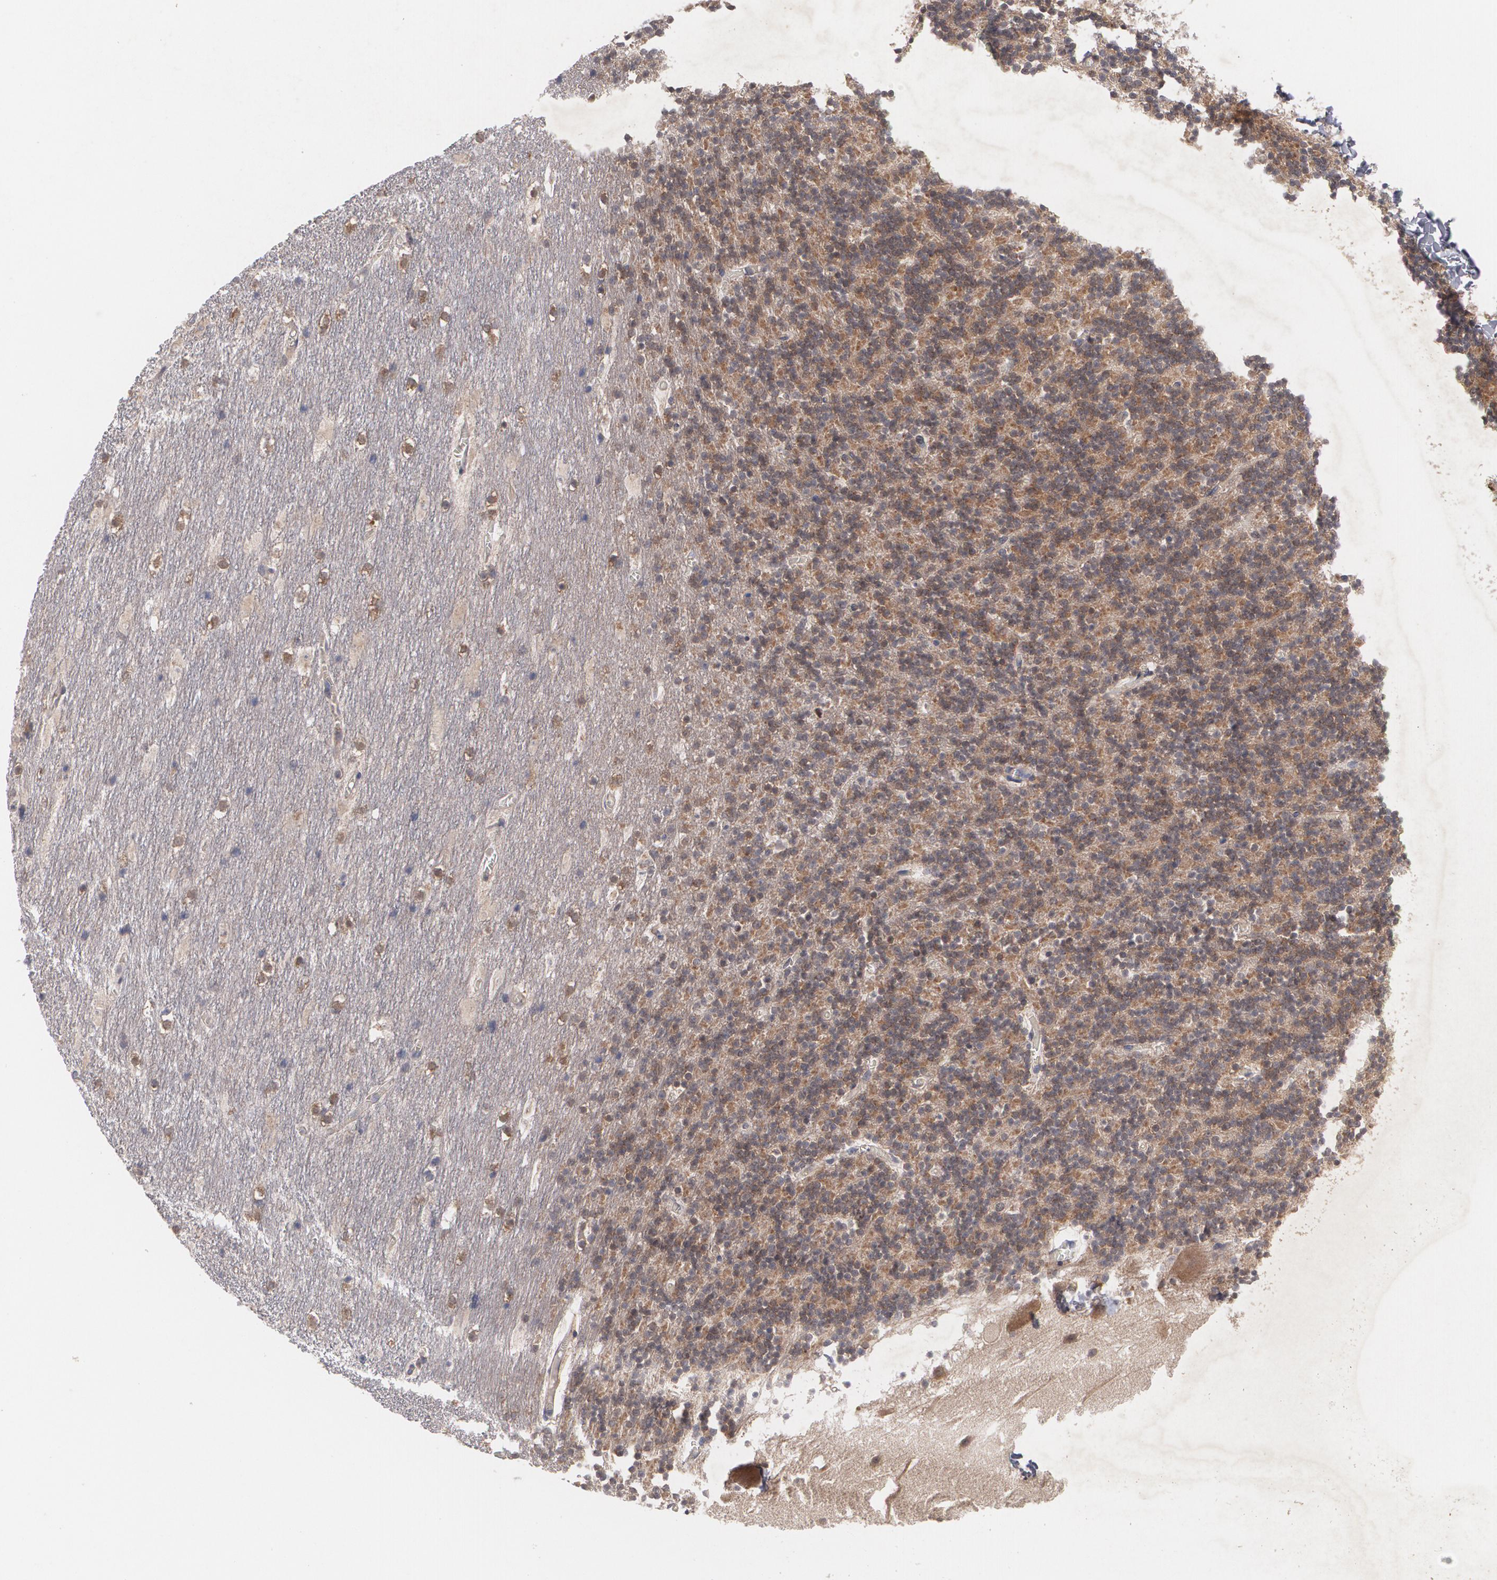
{"staining": {"intensity": "moderate", "quantity": ">75%", "location": "cytoplasmic/membranous"}, "tissue": "cerebellum", "cell_type": "Cells in granular layer", "image_type": "normal", "snomed": [{"axis": "morphology", "description": "Normal tissue, NOS"}, {"axis": "topography", "description": "Cerebellum"}], "caption": "This image shows IHC staining of unremarkable cerebellum, with medium moderate cytoplasmic/membranous positivity in approximately >75% of cells in granular layer.", "gene": "HTT", "patient": {"sex": "male", "age": 45}}